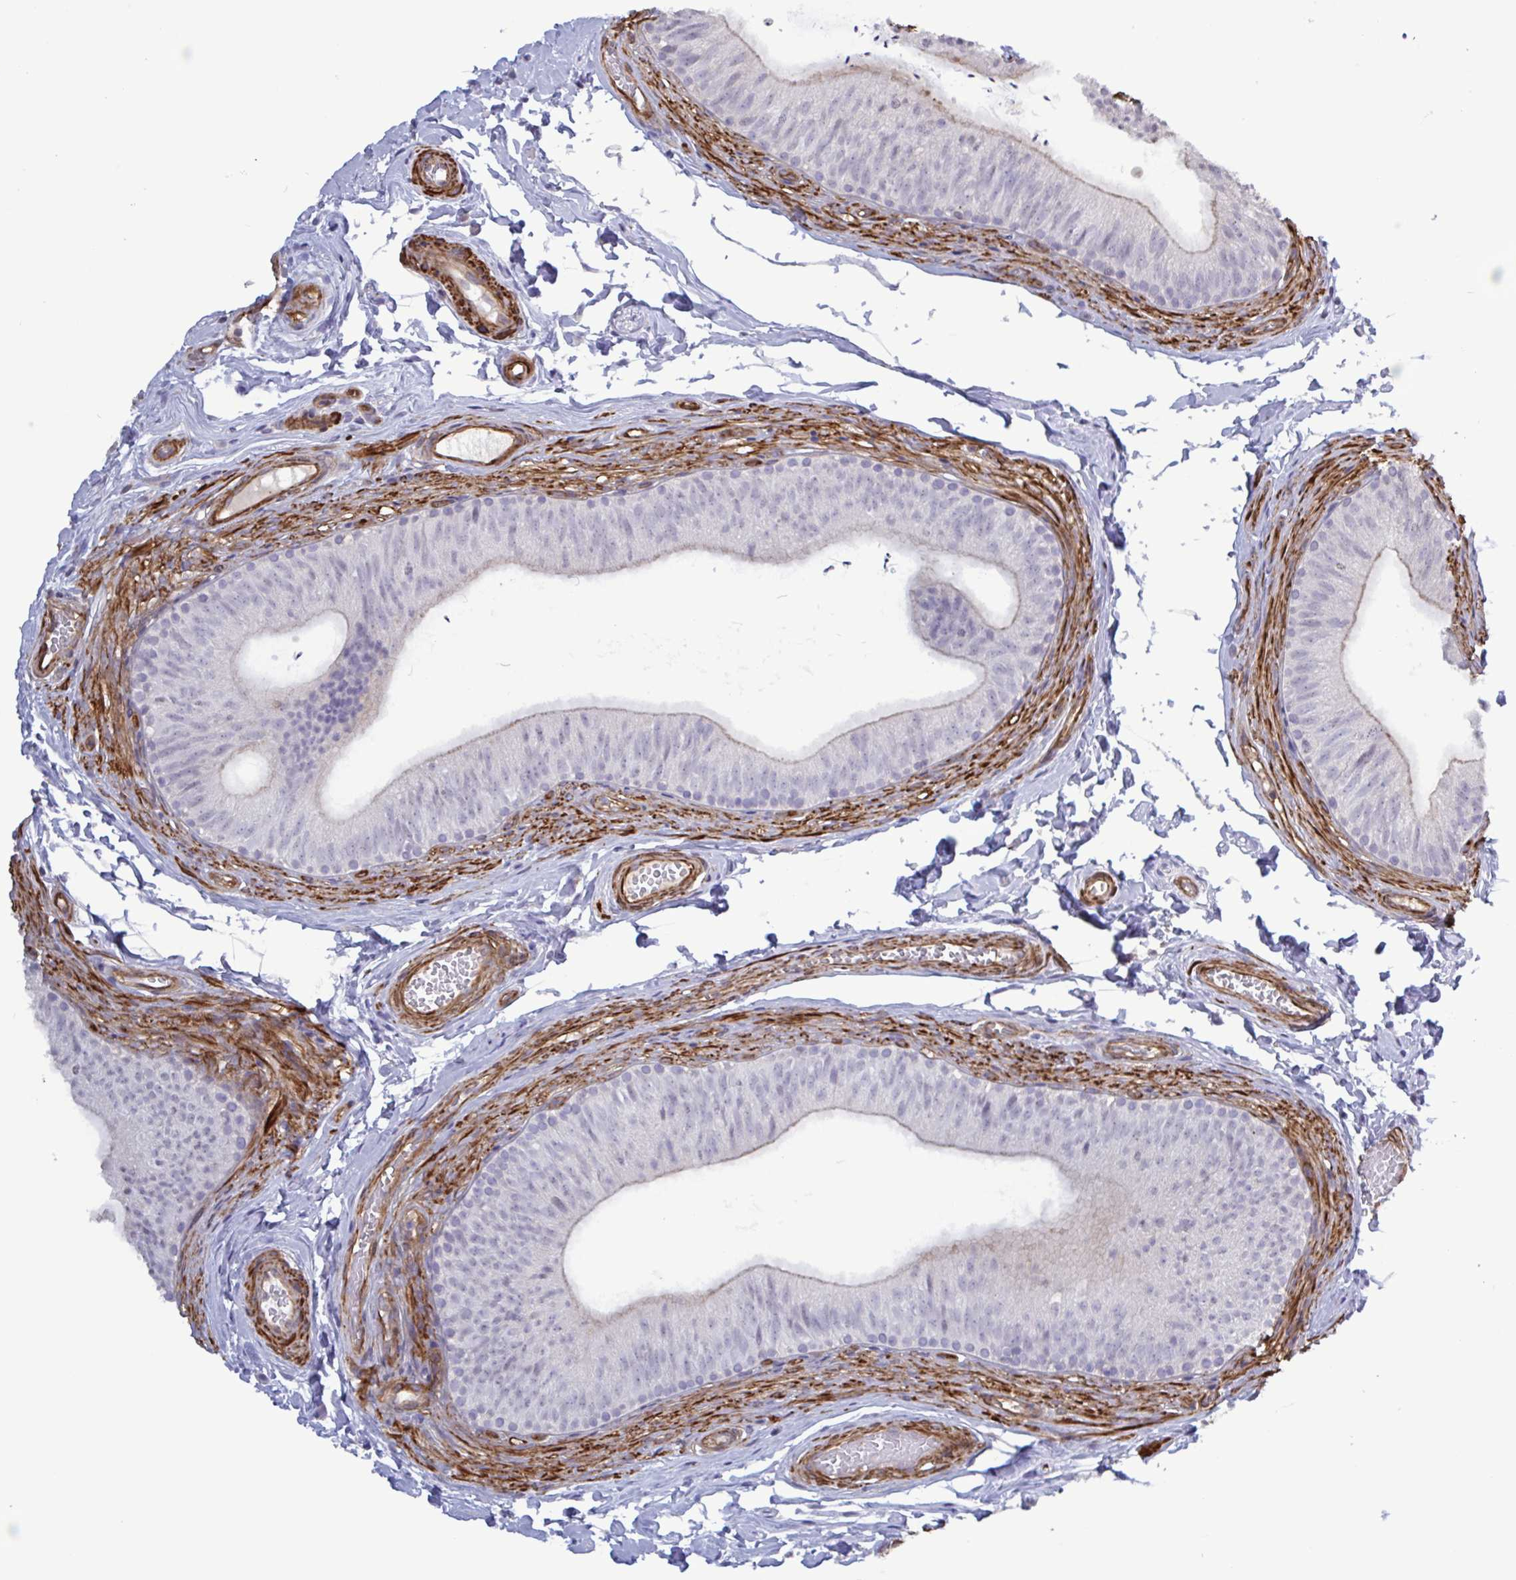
{"staining": {"intensity": "moderate", "quantity": "<25%", "location": "cytoplasmic/membranous"}, "tissue": "epididymis", "cell_type": "Glandular cells", "image_type": "normal", "snomed": [{"axis": "morphology", "description": "Normal tissue, NOS"}, {"axis": "topography", "description": "Epididymis, spermatic cord, NOS"}, {"axis": "topography", "description": "Epididymis"}, {"axis": "topography", "description": "Peripheral nerve tissue"}], "caption": "Epididymis was stained to show a protein in brown. There is low levels of moderate cytoplasmic/membranous staining in approximately <25% of glandular cells.", "gene": "SHISA7", "patient": {"sex": "male", "age": 29}}